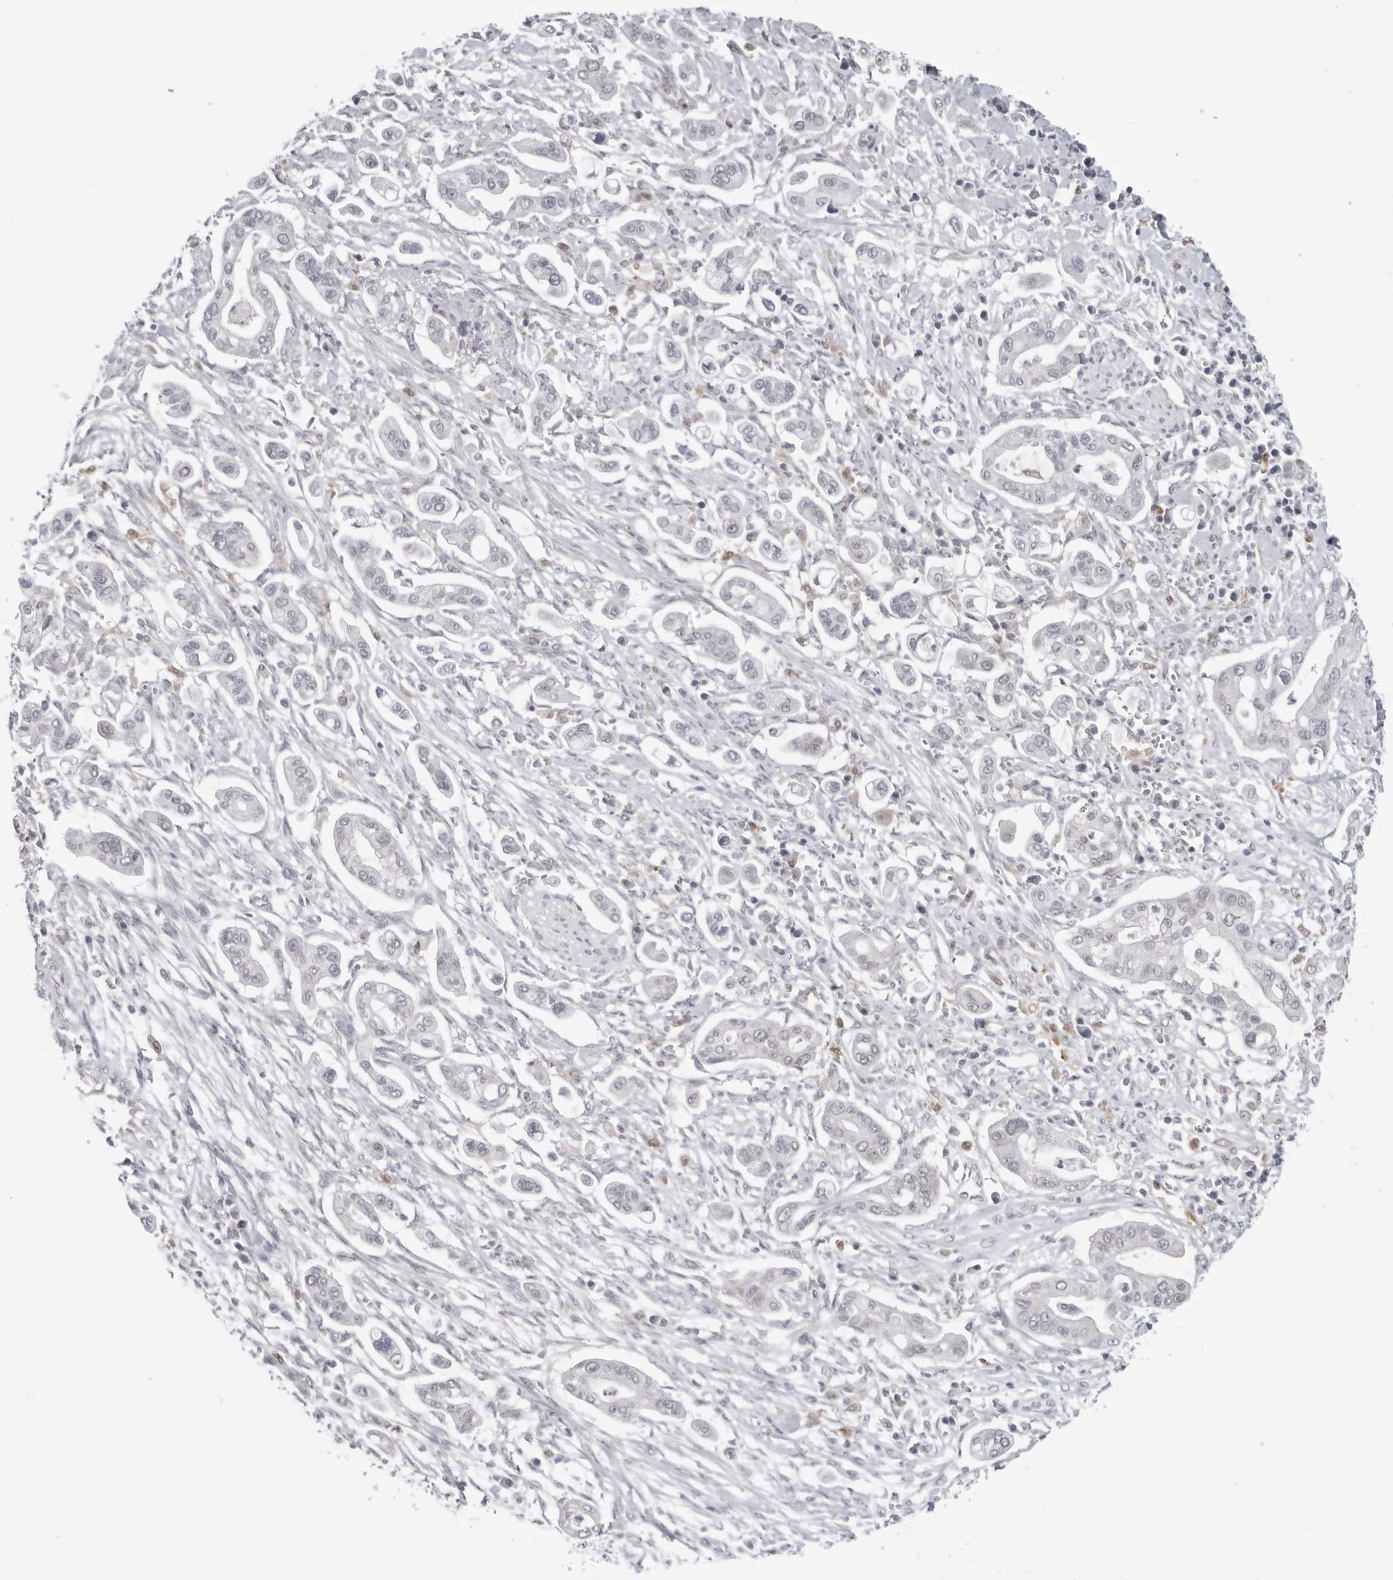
{"staining": {"intensity": "negative", "quantity": "none", "location": "none"}, "tissue": "pancreatic cancer", "cell_type": "Tumor cells", "image_type": "cancer", "snomed": [{"axis": "morphology", "description": "Adenocarcinoma, NOS"}, {"axis": "topography", "description": "Pancreas"}], "caption": "Tumor cells show no significant protein positivity in pancreatic cancer (adenocarcinoma). (DAB (3,3'-diaminobenzidine) immunohistochemistry (IHC), high magnification).", "gene": "PNPO", "patient": {"sex": "male", "age": 68}}